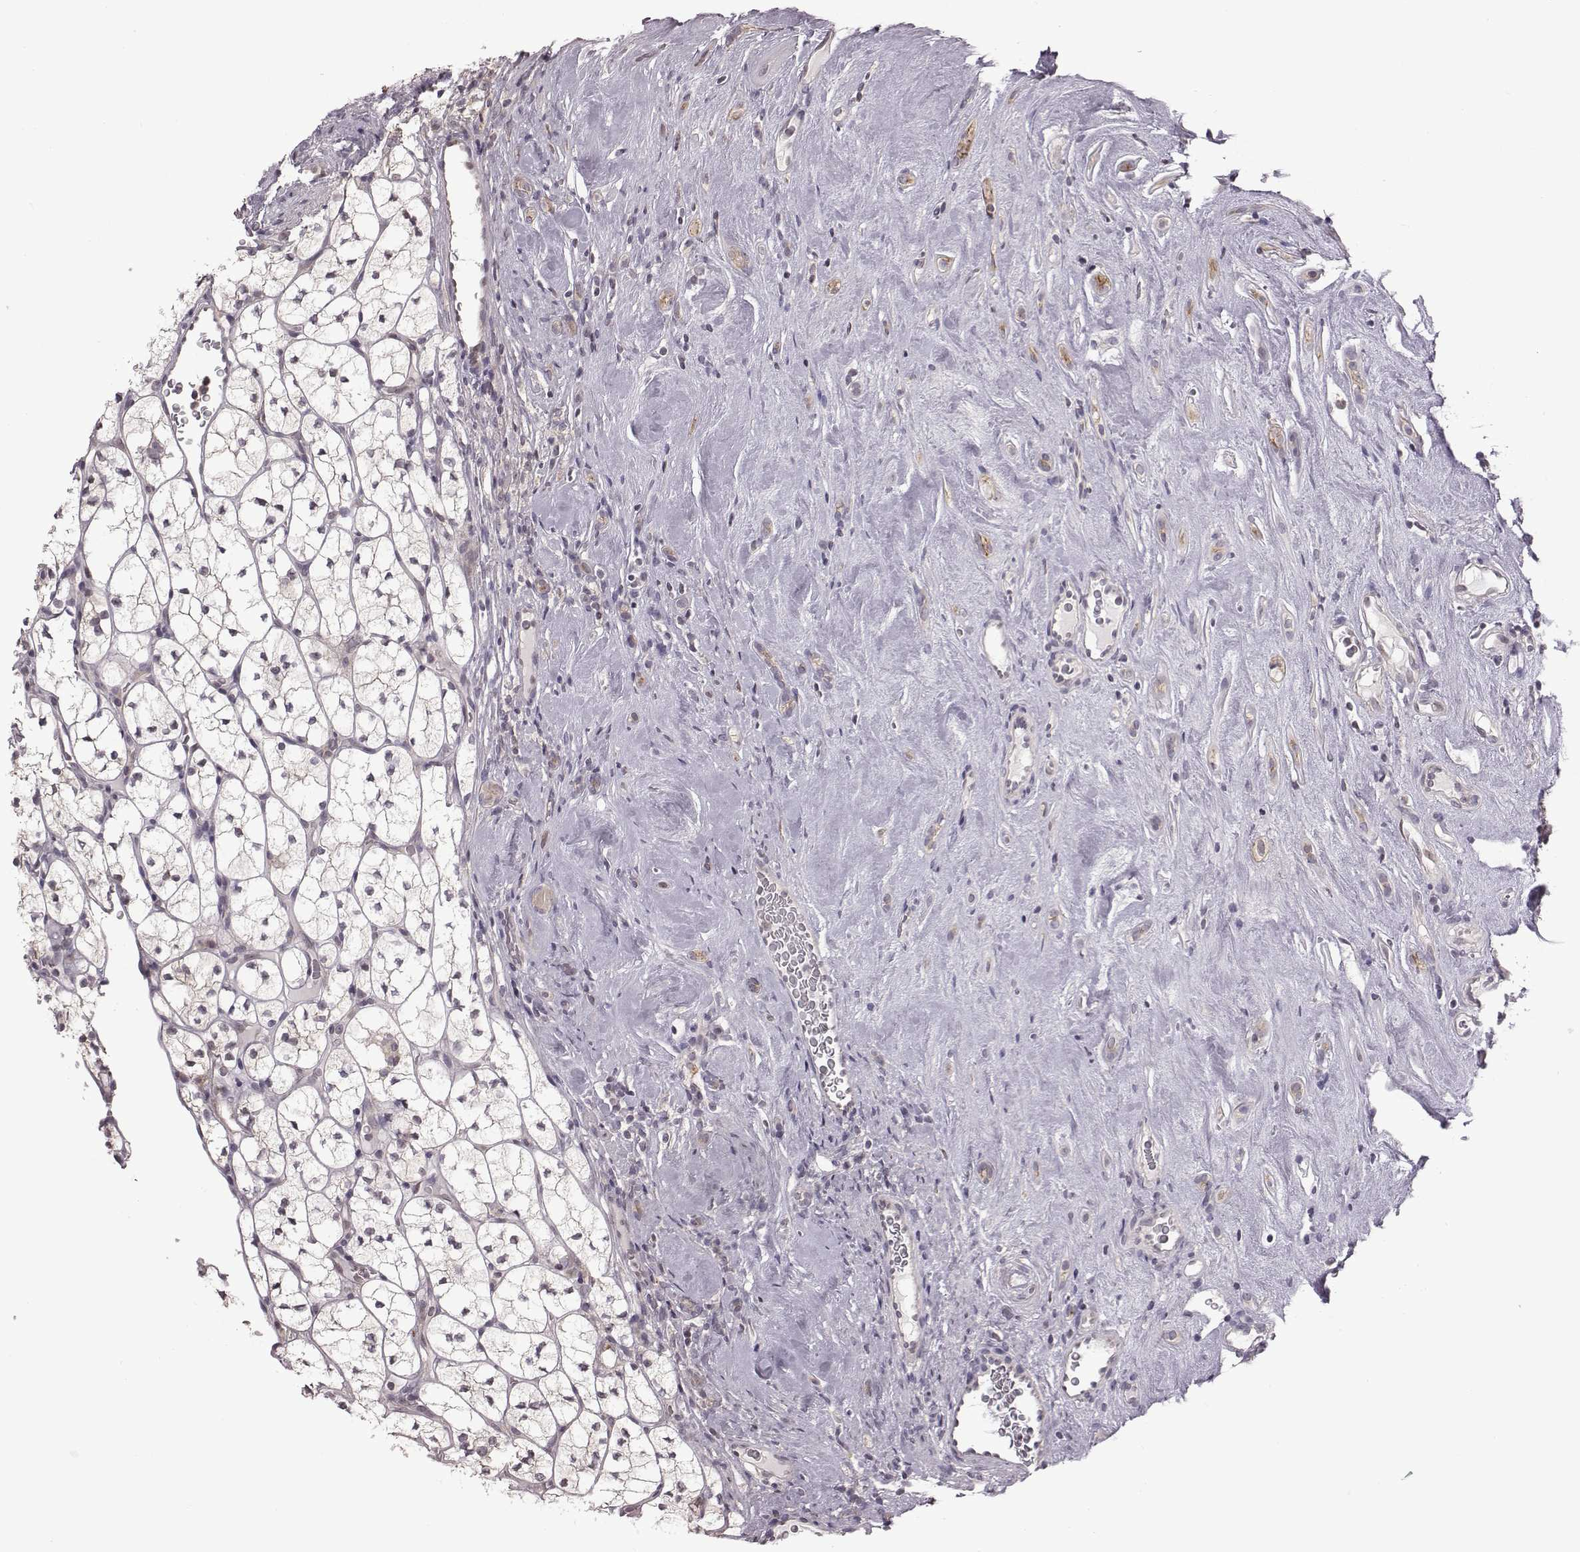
{"staining": {"intensity": "weak", "quantity": ">75%", "location": "cytoplasmic/membranous"}, "tissue": "renal cancer", "cell_type": "Tumor cells", "image_type": "cancer", "snomed": [{"axis": "morphology", "description": "Adenocarcinoma, NOS"}, {"axis": "topography", "description": "Kidney"}], "caption": "Immunohistochemistry (IHC) photomicrograph of human adenocarcinoma (renal) stained for a protein (brown), which exhibits low levels of weak cytoplasmic/membranous staining in approximately >75% of tumor cells.", "gene": "BICDL1", "patient": {"sex": "female", "age": 89}}